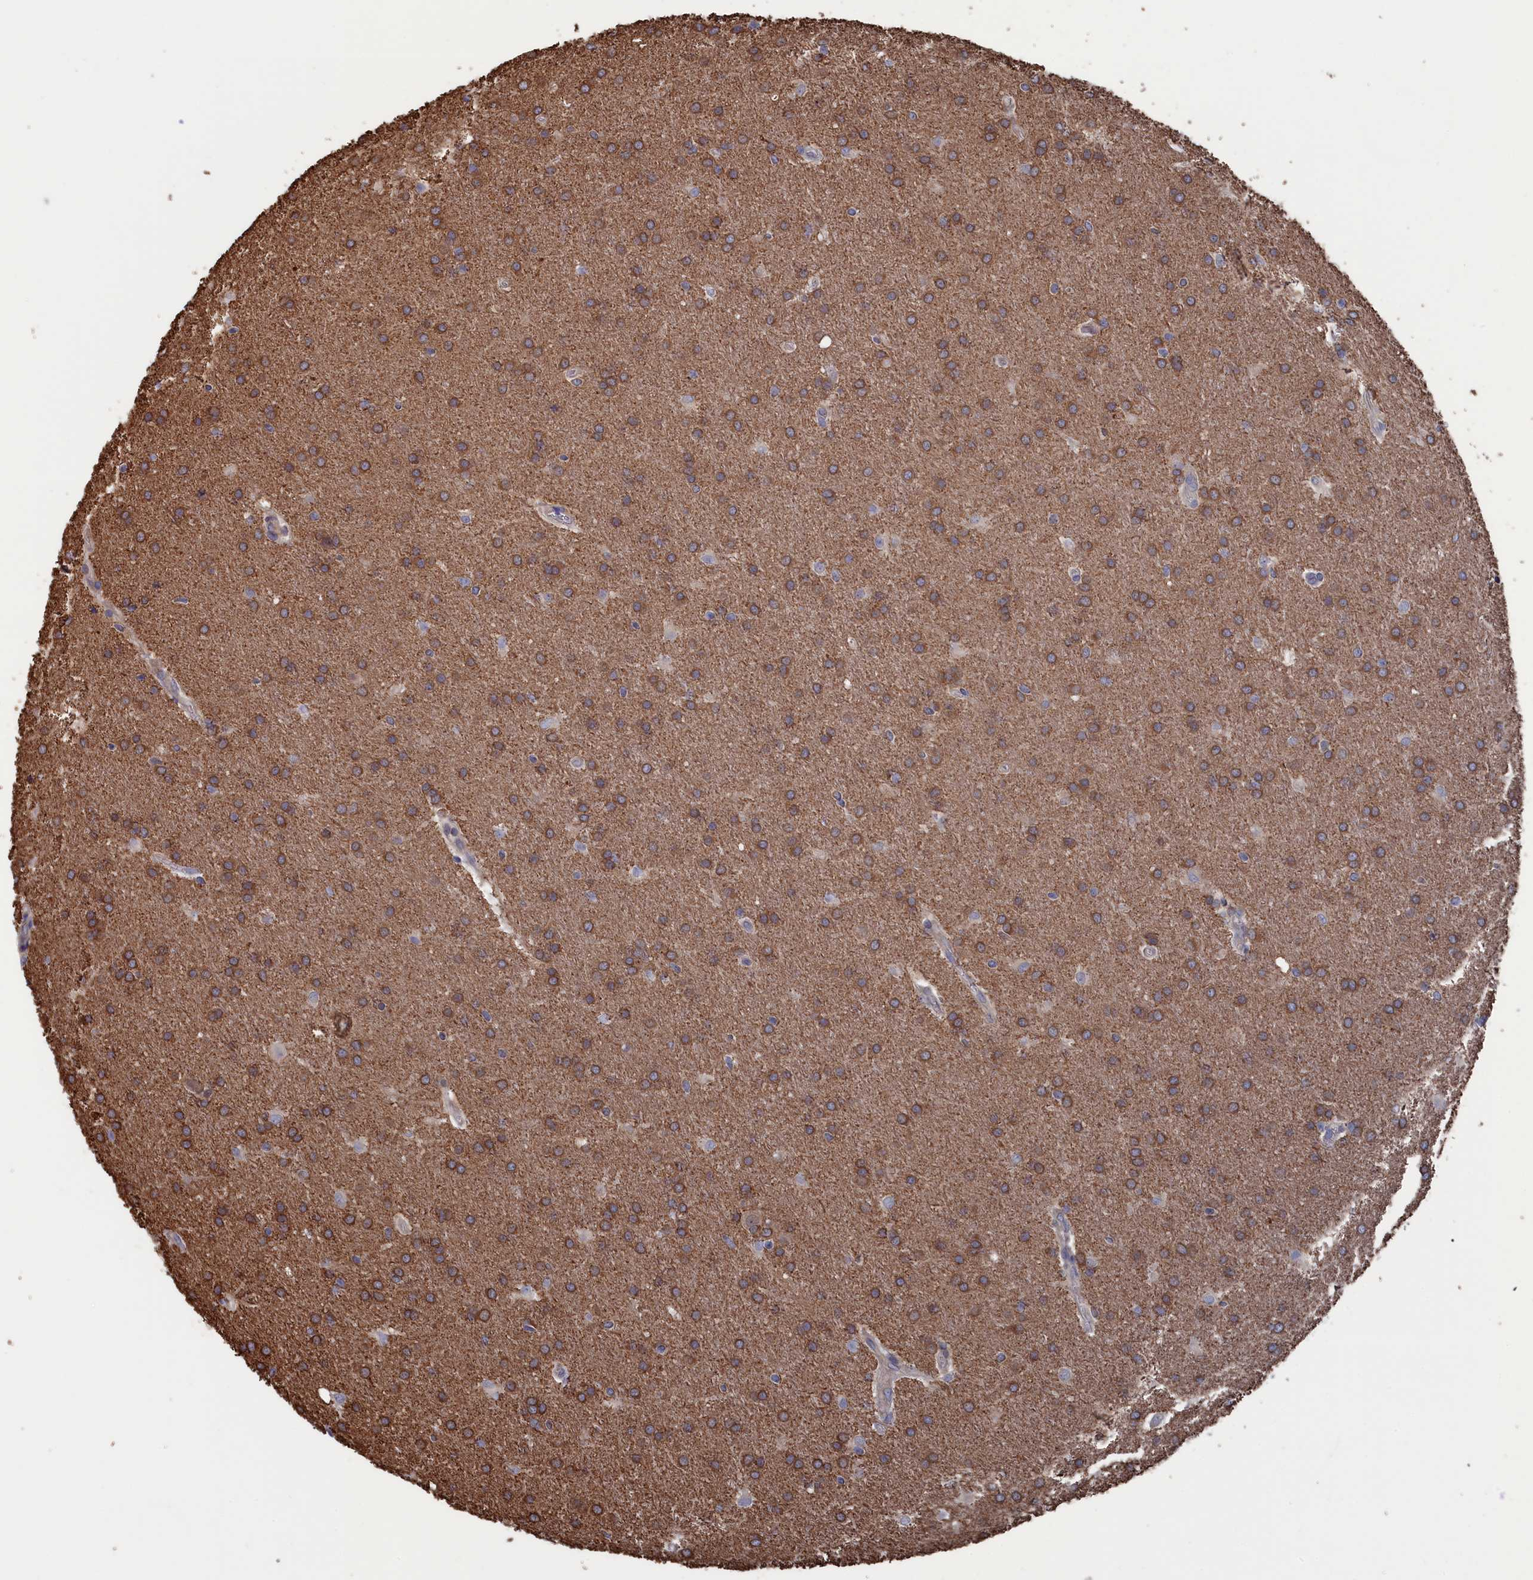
{"staining": {"intensity": "moderate", "quantity": ">75%", "location": "cytoplasmic/membranous"}, "tissue": "glioma", "cell_type": "Tumor cells", "image_type": "cancer", "snomed": [{"axis": "morphology", "description": "Glioma, malignant, Low grade"}, {"axis": "topography", "description": "Brain"}], "caption": "The micrograph demonstrates a brown stain indicating the presence of a protein in the cytoplasmic/membranous of tumor cells in glioma.", "gene": "NUTF2", "patient": {"sex": "female", "age": 32}}